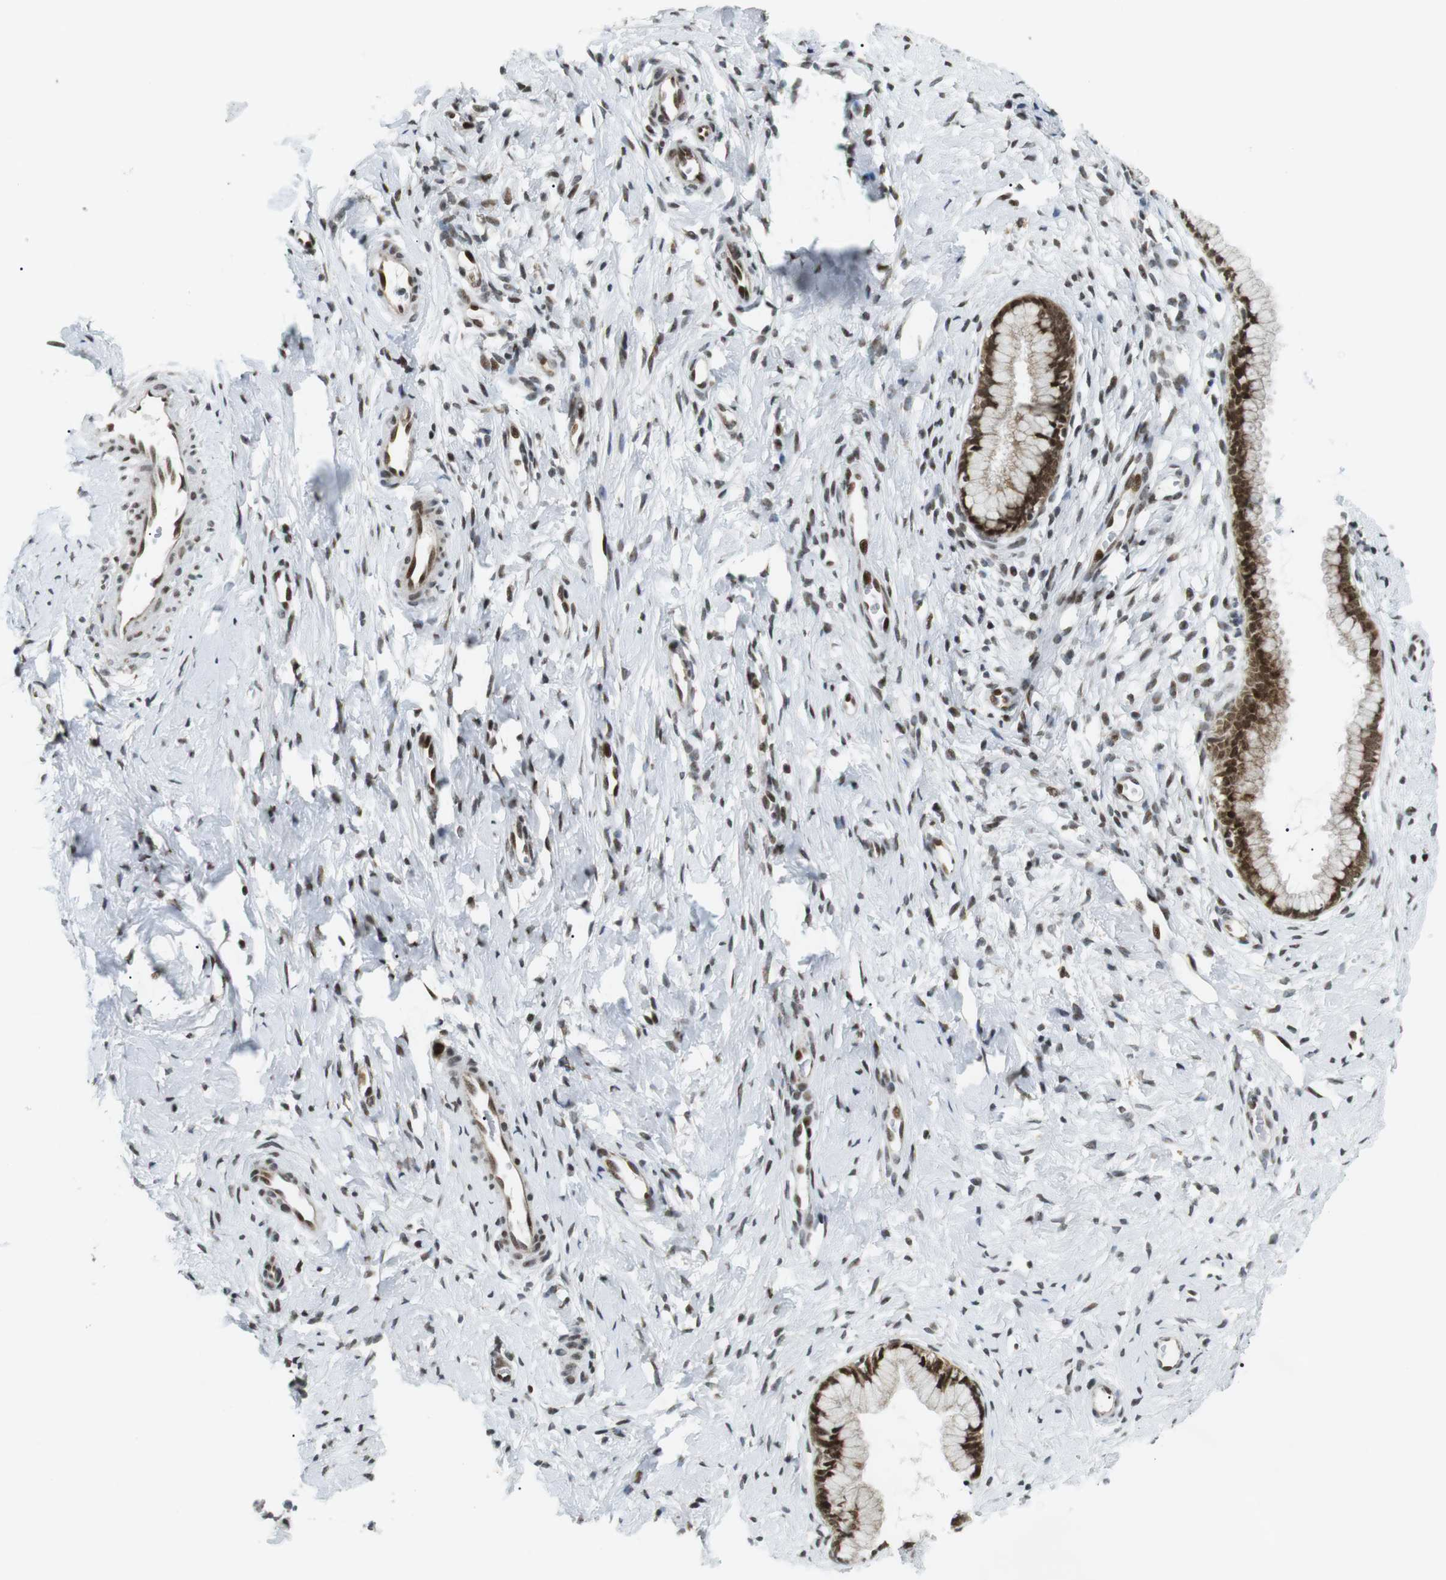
{"staining": {"intensity": "strong", "quantity": ">75%", "location": "nuclear"}, "tissue": "cervix", "cell_type": "Glandular cells", "image_type": "normal", "snomed": [{"axis": "morphology", "description": "Normal tissue, NOS"}, {"axis": "topography", "description": "Cervix"}], "caption": "Immunohistochemistry histopathology image of unremarkable cervix stained for a protein (brown), which exhibits high levels of strong nuclear staining in about >75% of glandular cells.", "gene": "CDC27", "patient": {"sex": "female", "age": 65}}